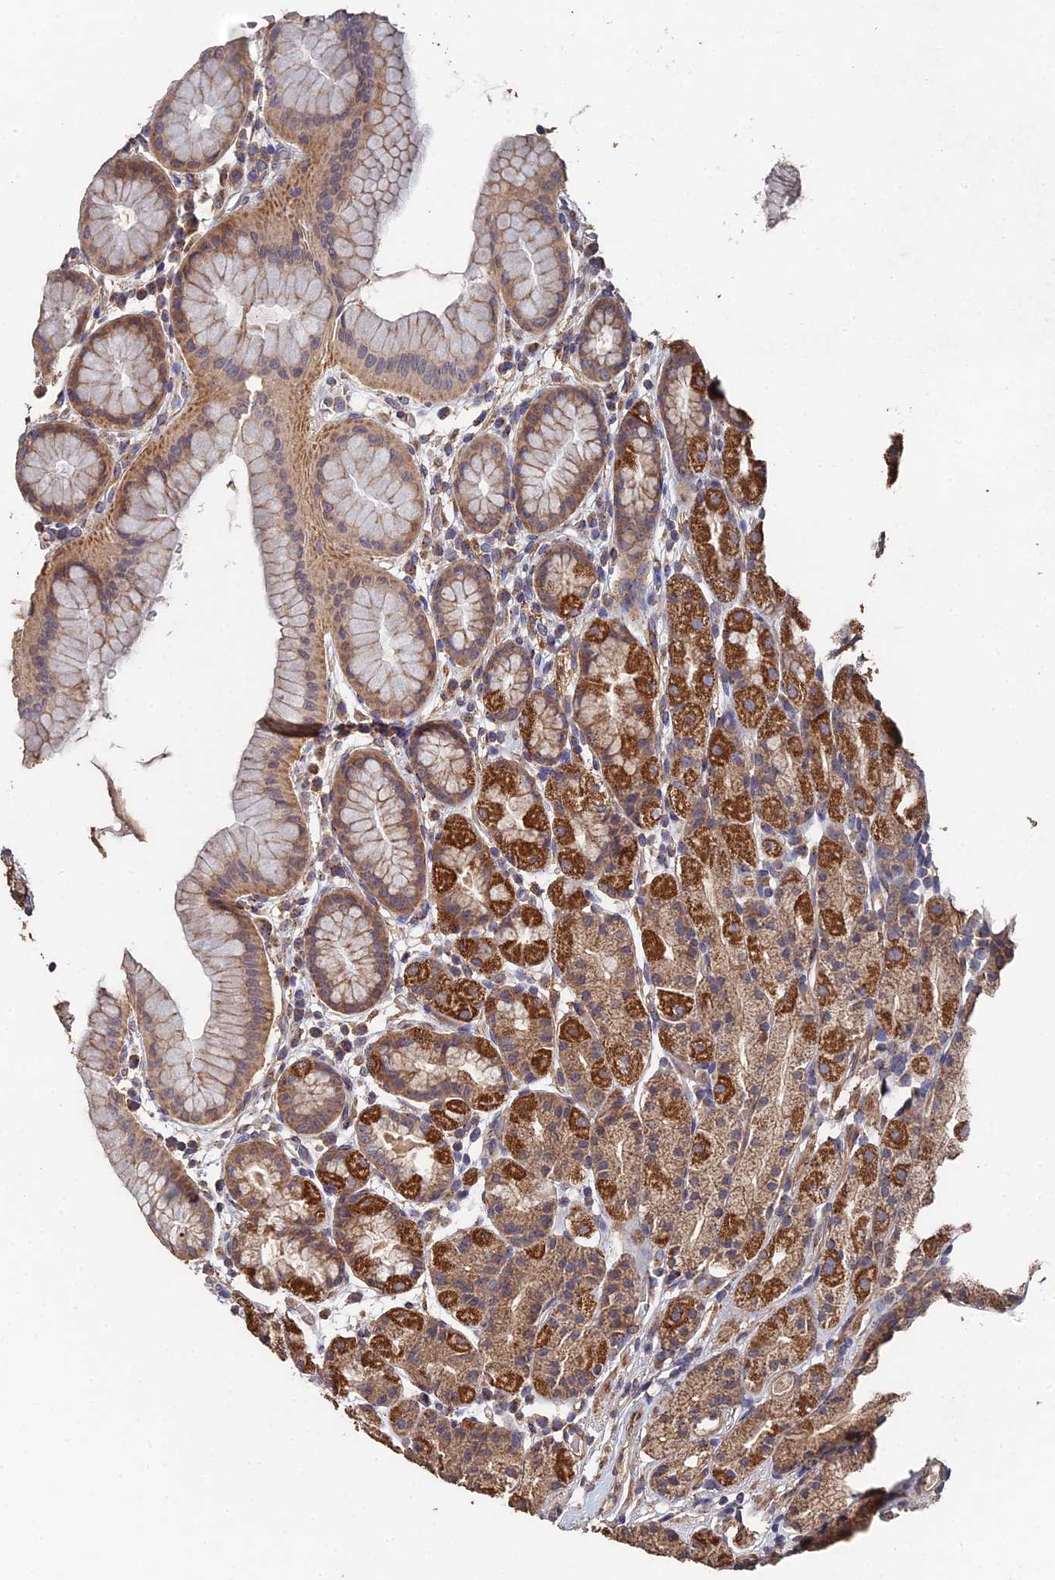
{"staining": {"intensity": "moderate", "quantity": ">75%", "location": "cytoplasmic/membranous"}, "tissue": "stomach", "cell_type": "Glandular cells", "image_type": "normal", "snomed": [{"axis": "morphology", "description": "Normal tissue, NOS"}, {"axis": "topography", "description": "Stomach, upper"}], "caption": "High-power microscopy captured an immunohistochemistry photomicrograph of normal stomach, revealing moderate cytoplasmic/membranous positivity in about >75% of glandular cells. The protein of interest is stained brown, and the nuclei are stained in blue (DAB IHC with brightfield microscopy, high magnification).", "gene": "SPANXN4", "patient": {"sex": "male", "age": 47}}